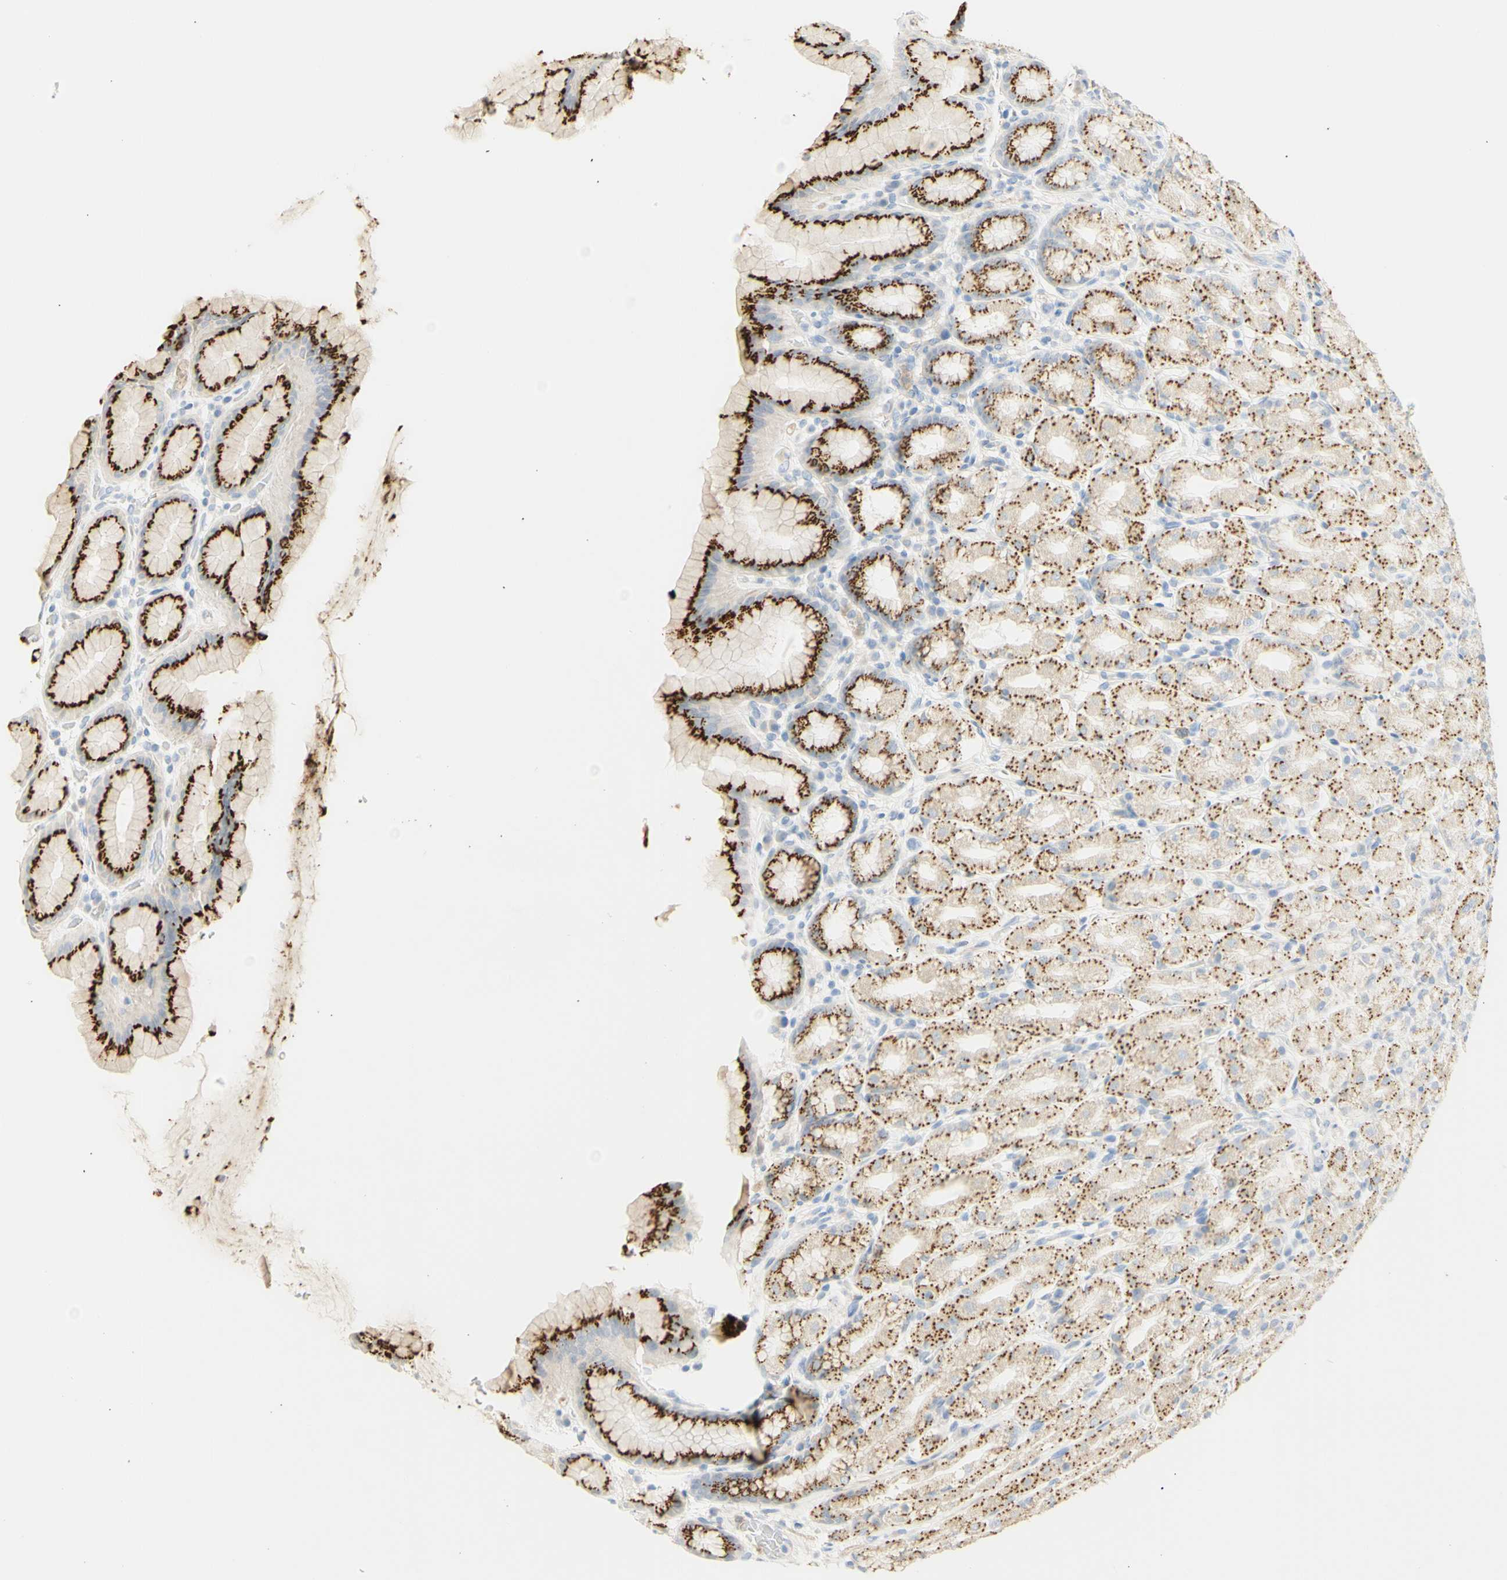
{"staining": {"intensity": "strong", "quantity": ">75%", "location": "cytoplasmic/membranous"}, "tissue": "stomach", "cell_type": "Glandular cells", "image_type": "normal", "snomed": [{"axis": "morphology", "description": "Normal tissue, NOS"}, {"axis": "topography", "description": "Stomach, upper"}], "caption": "Immunohistochemical staining of unremarkable stomach exhibits strong cytoplasmic/membranous protein positivity in approximately >75% of glandular cells.", "gene": "B4GALNT3", "patient": {"sex": "male", "age": 68}}